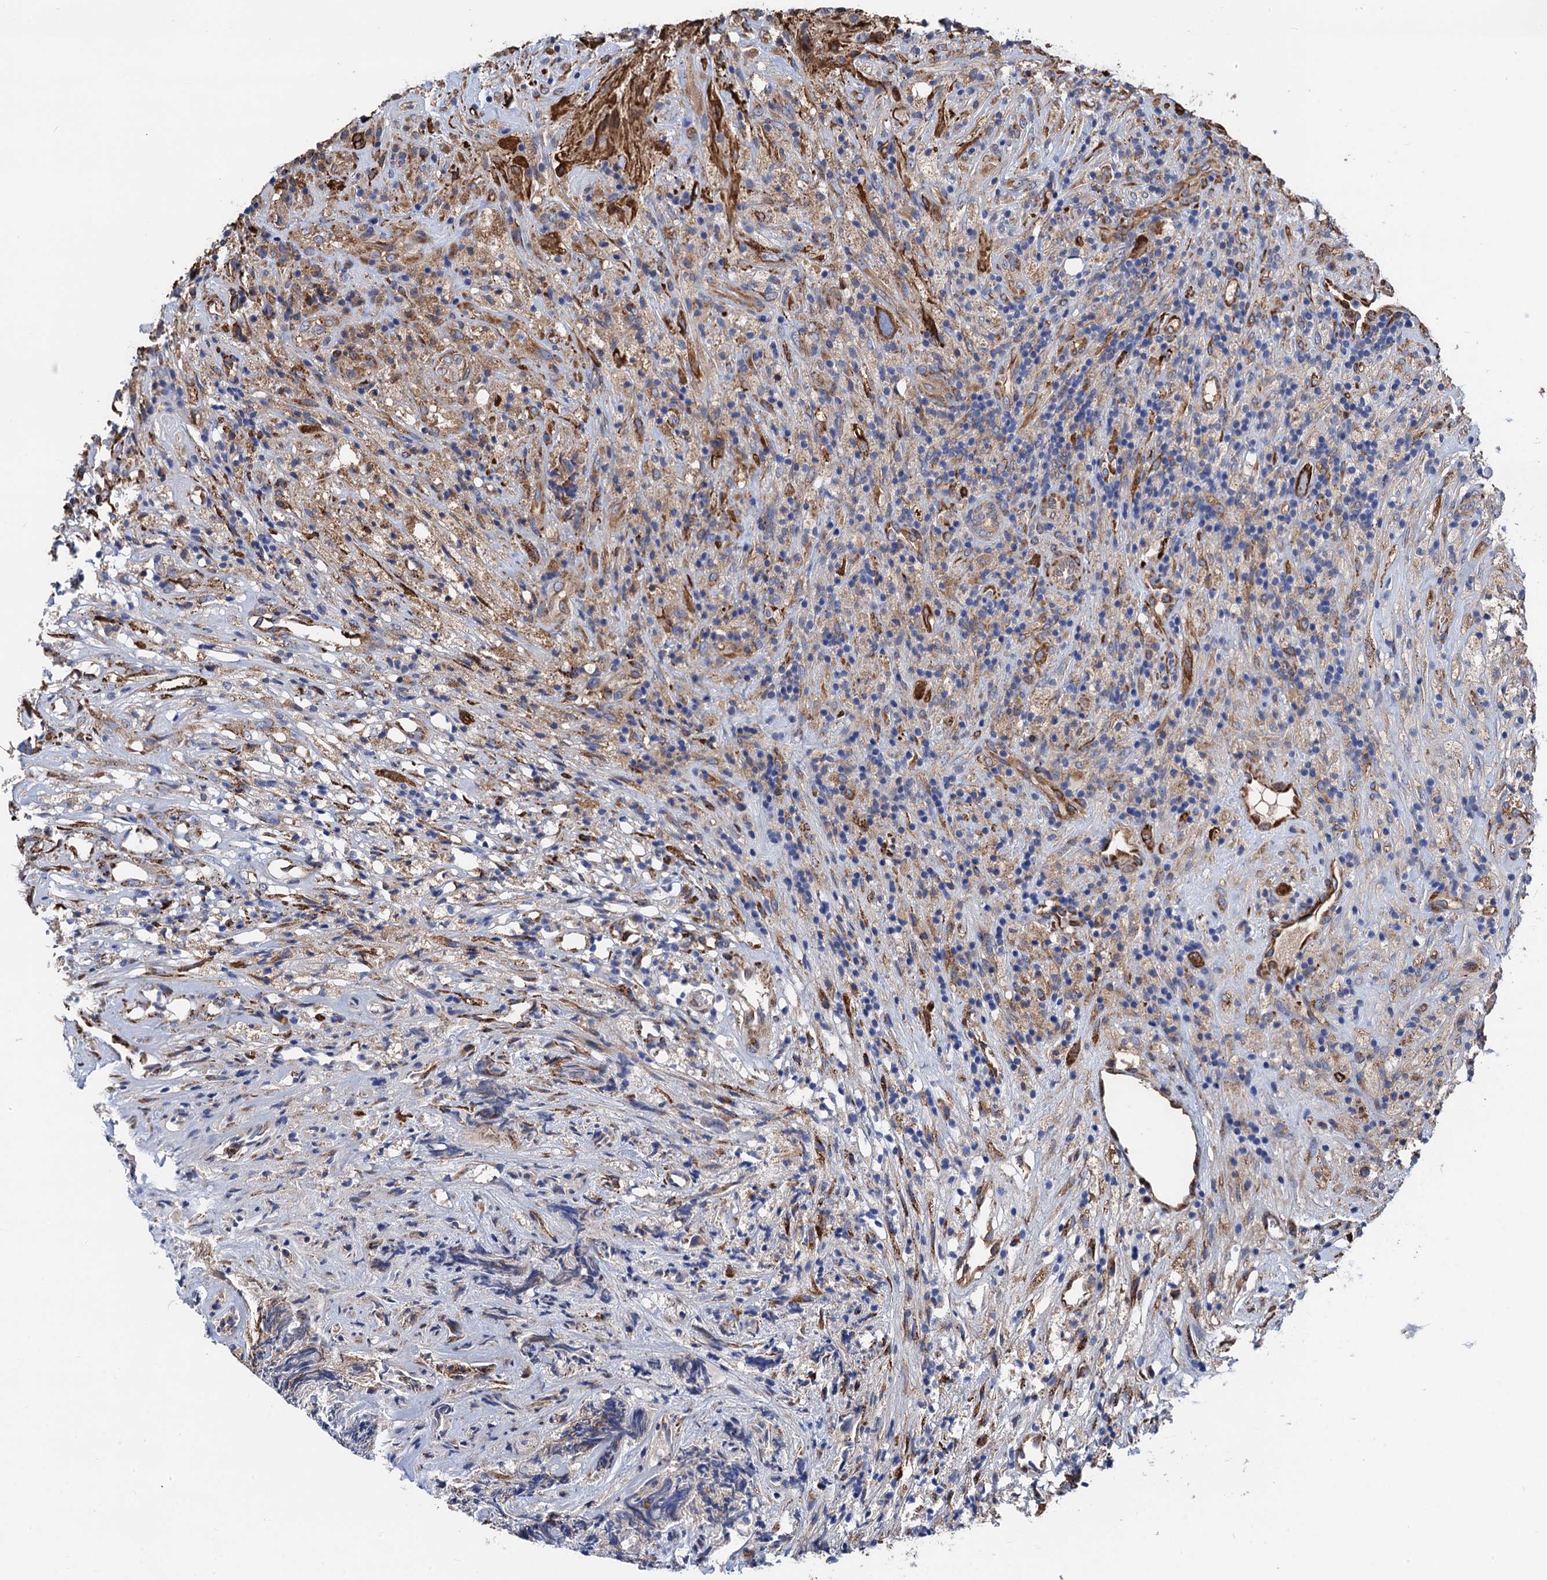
{"staining": {"intensity": "negative", "quantity": "none", "location": "none"}, "tissue": "glioma", "cell_type": "Tumor cells", "image_type": "cancer", "snomed": [{"axis": "morphology", "description": "Glioma, malignant, High grade"}, {"axis": "topography", "description": "Brain"}], "caption": "Tumor cells are negative for protein expression in human glioma. Nuclei are stained in blue.", "gene": "CNNM1", "patient": {"sex": "male", "age": 69}}